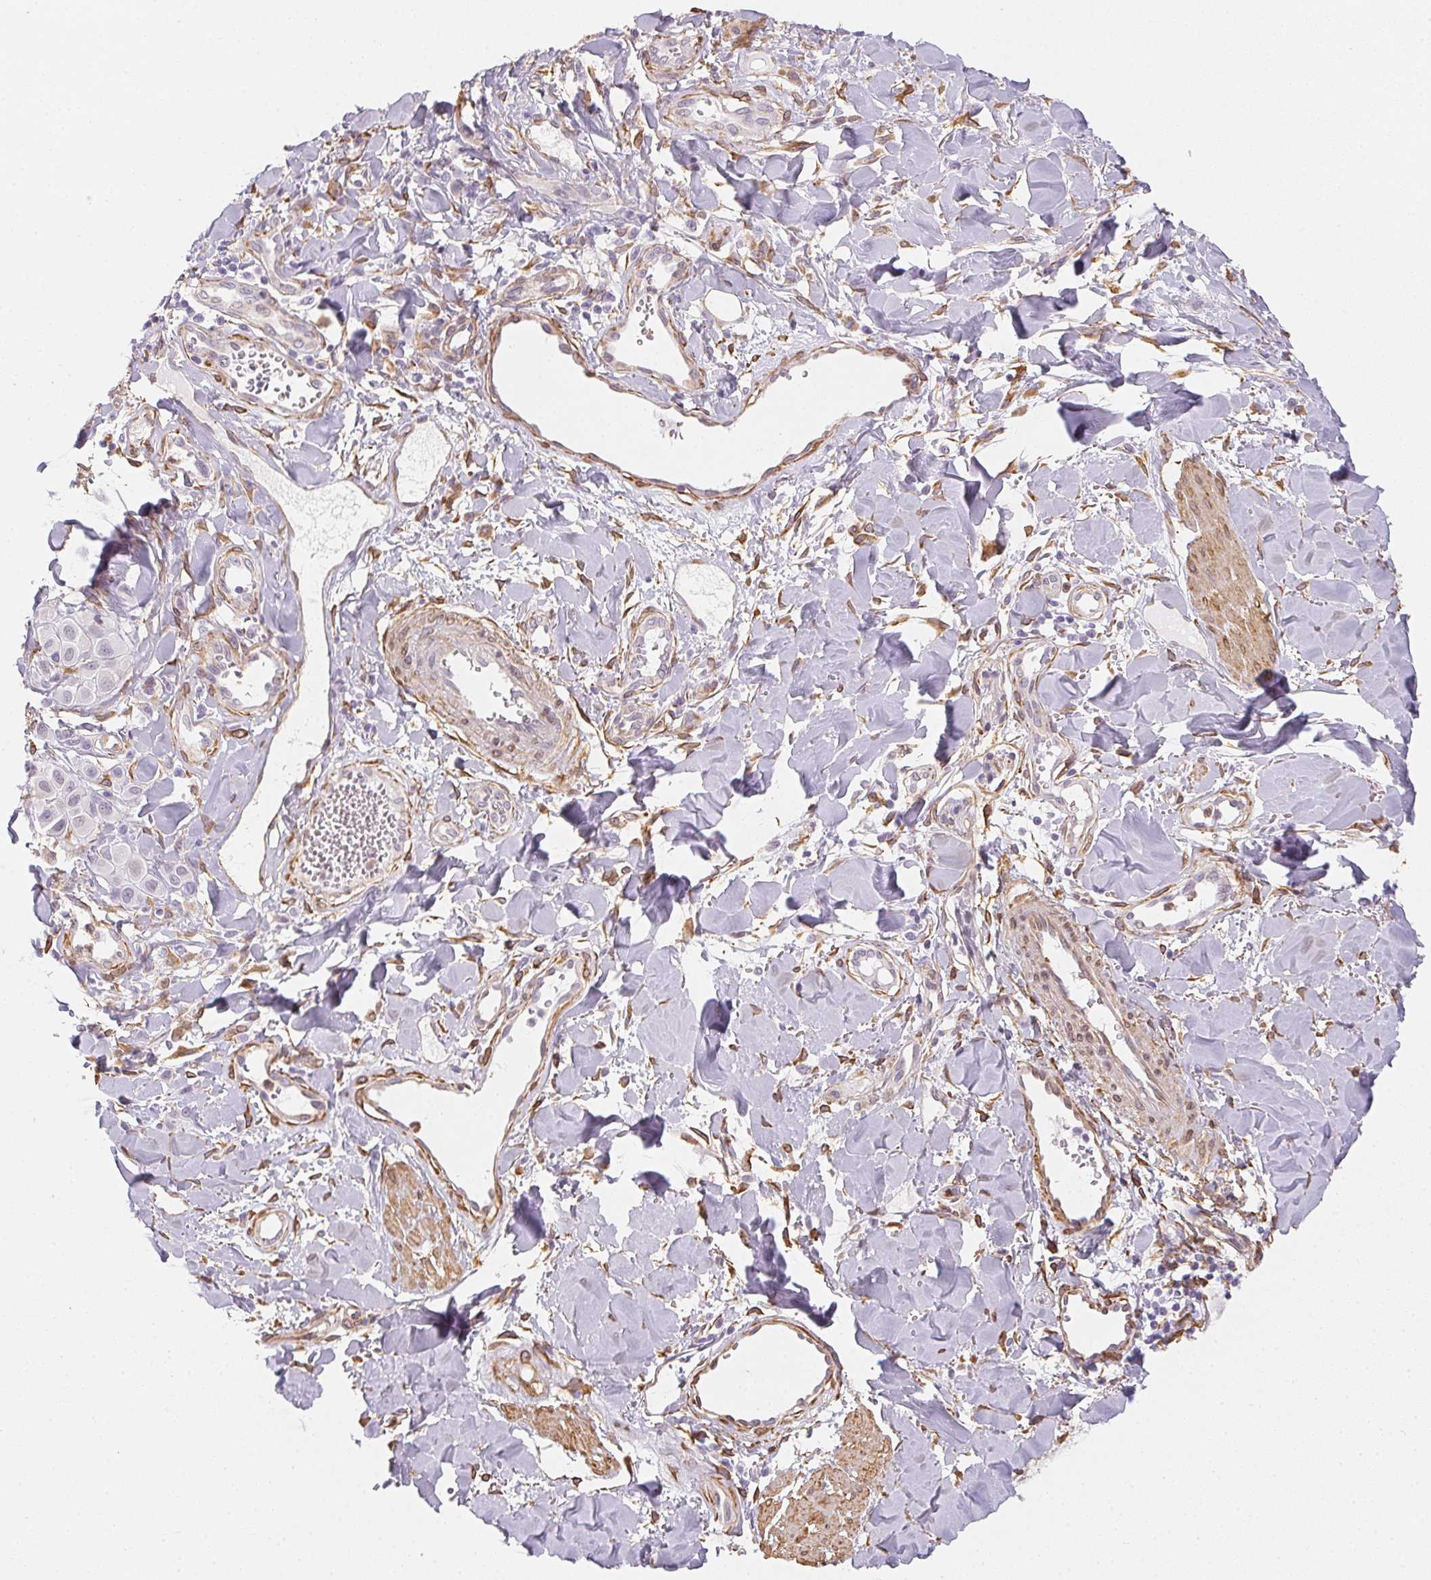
{"staining": {"intensity": "negative", "quantity": "none", "location": "none"}, "tissue": "melanoma", "cell_type": "Tumor cells", "image_type": "cancer", "snomed": [{"axis": "morphology", "description": "Malignant melanoma, NOS"}, {"axis": "topography", "description": "Skin"}], "caption": "Malignant melanoma stained for a protein using IHC displays no expression tumor cells.", "gene": "RSBN1", "patient": {"sex": "male", "age": 77}}